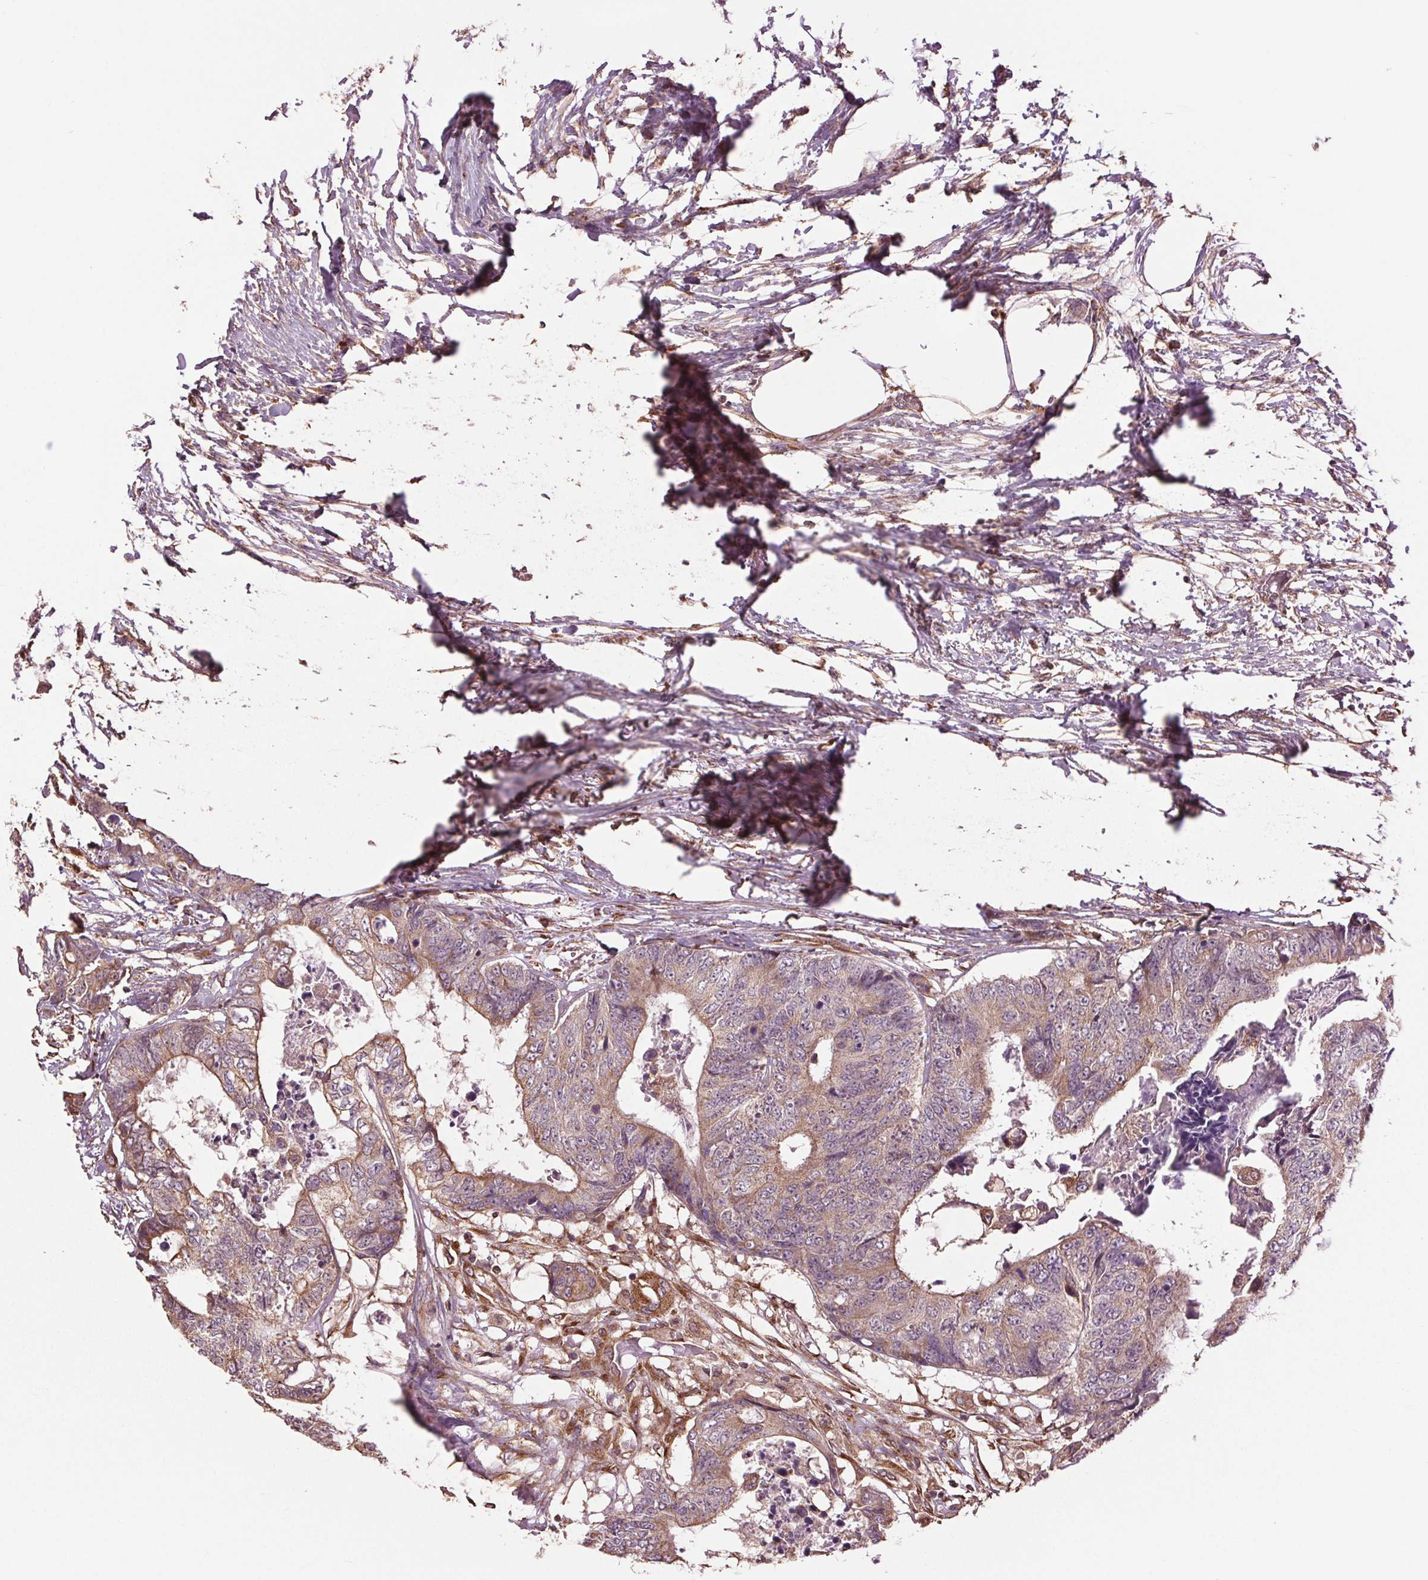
{"staining": {"intensity": "moderate", "quantity": "25%-75%", "location": "cytoplasmic/membranous"}, "tissue": "colorectal cancer", "cell_type": "Tumor cells", "image_type": "cancer", "snomed": [{"axis": "morphology", "description": "Adenocarcinoma, NOS"}, {"axis": "topography", "description": "Colon"}], "caption": "Colorectal cancer (adenocarcinoma) stained with immunohistochemistry (IHC) displays moderate cytoplasmic/membranous expression in about 25%-75% of tumor cells.", "gene": "RNPEP", "patient": {"sex": "female", "age": 48}}